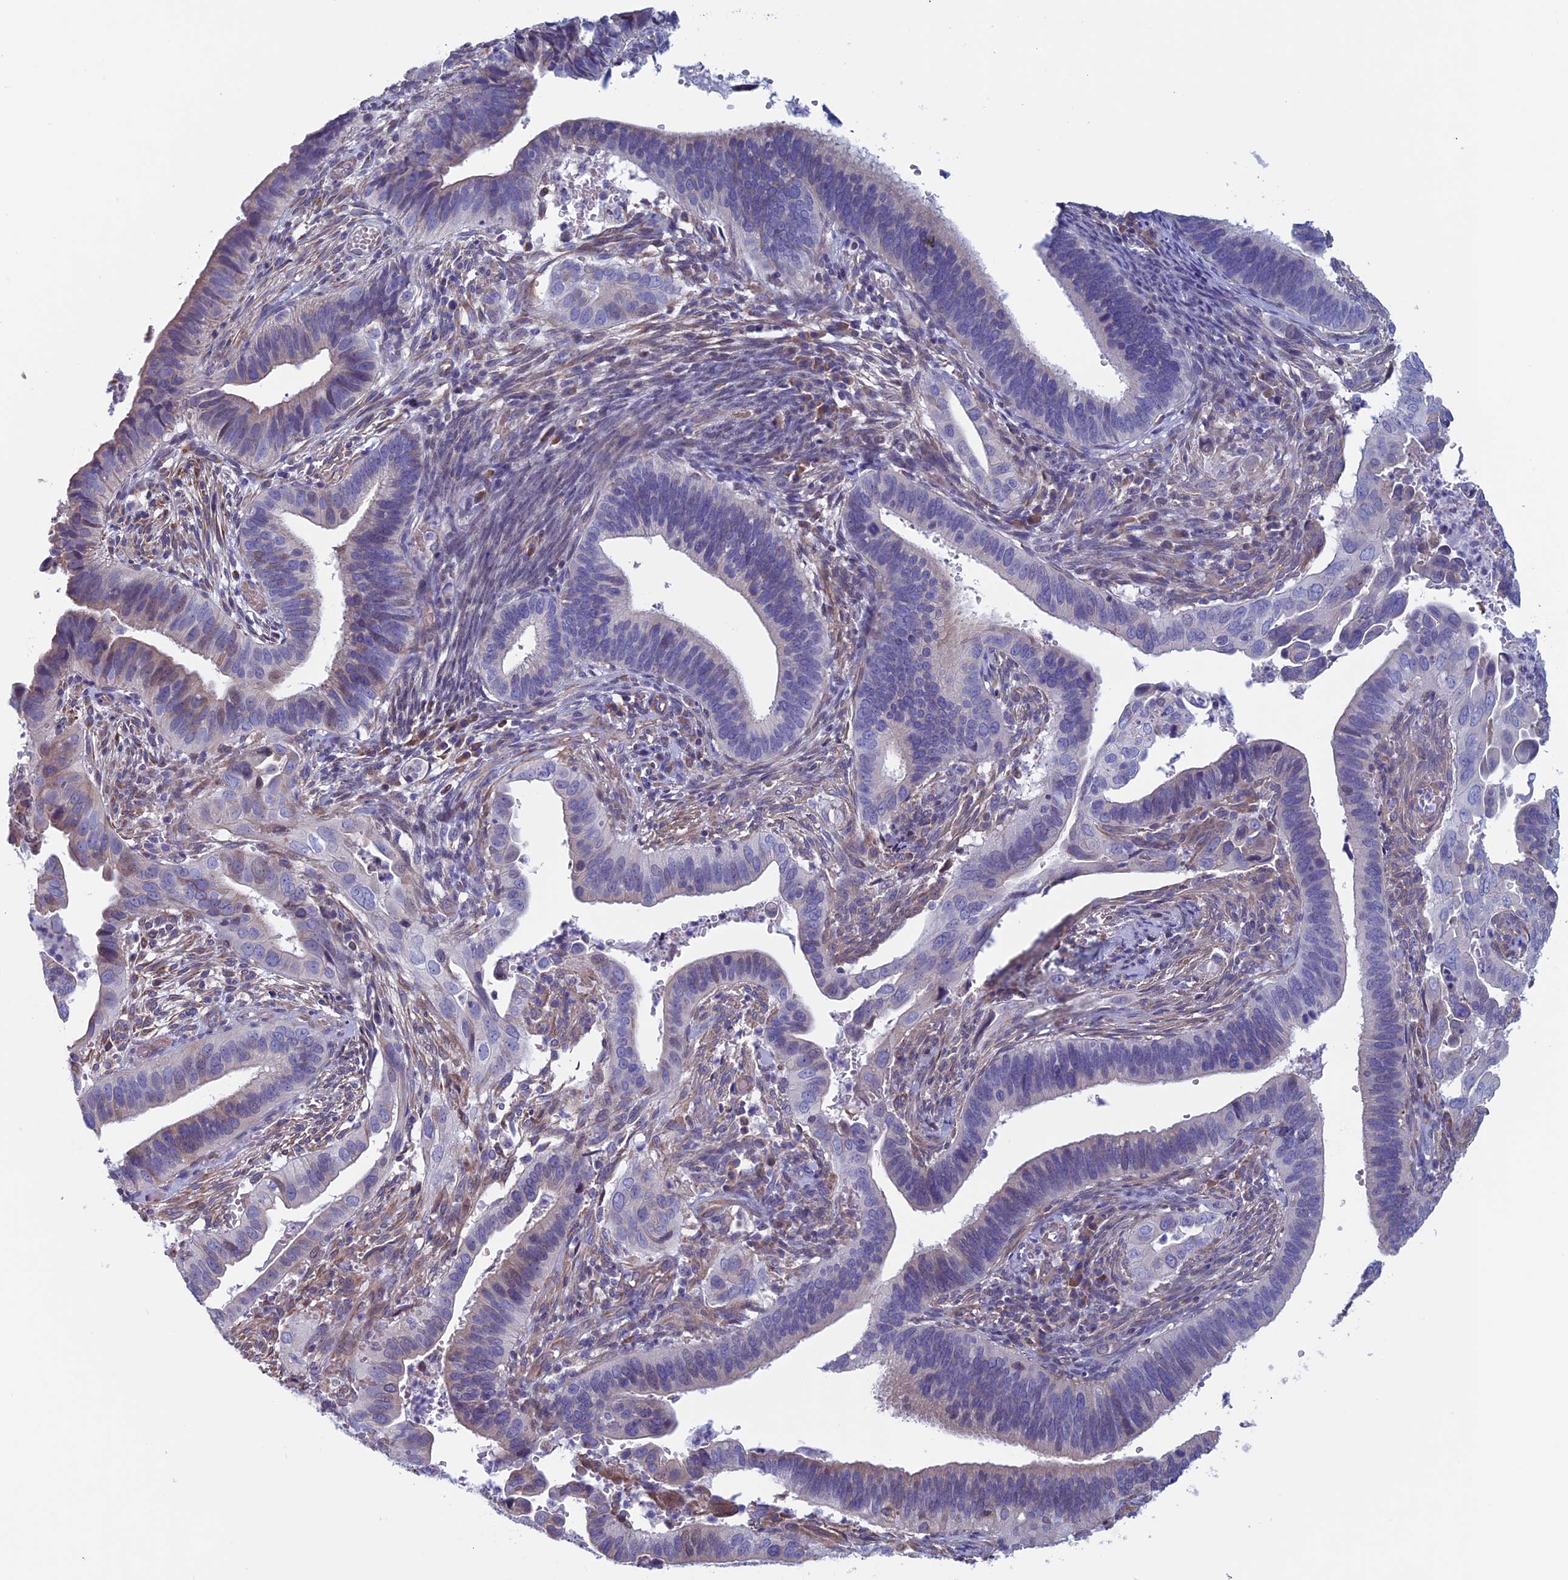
{"staining": {"intensity": "negative", "quantity": "none", "location": "none"}, "tissue": "cervical cancer", "cell_type": "Tumor cells", "image_type": "cancer", "snomed": [{"axis": "morphology", "description": "Adenocarcinoma, NOS"}, {"axis": "topography", "description": "Cervix"}], "caption": "Tumor cells show no significant expression in cervical cancer (adenocarcinoma). Nuclei are stained in blue.", "gene": "BCL2L10", "patient": {"sex": "female", "age": 42}}